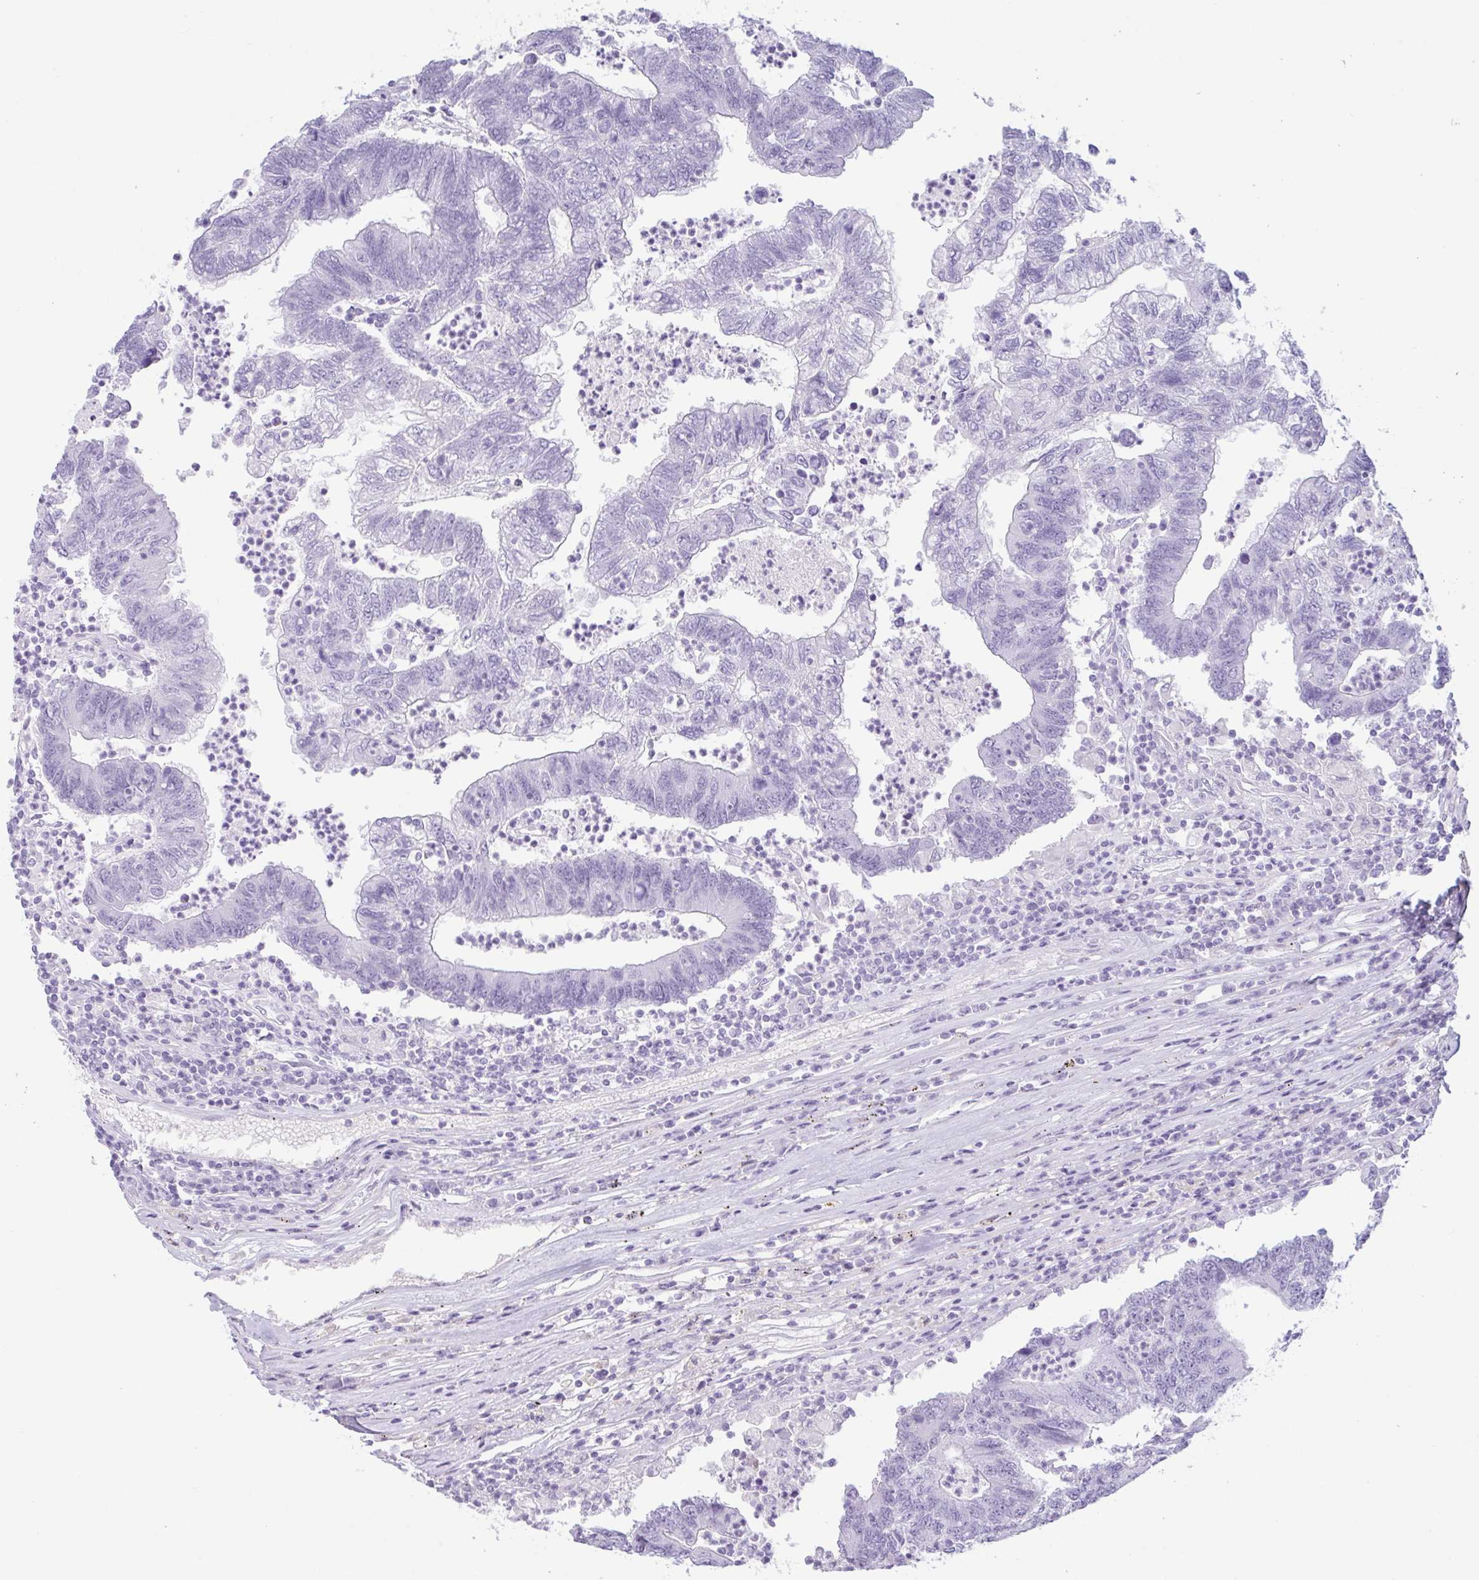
{"staining": {"intensity": "negative", "quantity": "none", "location": "none"}, "tissue": "colorectal cancer", "cell_type": "Tumor cells", "image_type": "cancer", "snomed": [{"axis": "morphology", "description": "Adenocarcinoma, NOS"}, {"axis": "topography", "description": "Colon"}], "caption": "DAB immunohistochemical staining of human colorectal adenocarcinoma reveals no significant positivity in tumor cells.", "gene": "CTSE", "patient": {"sex": "female", "age": 48}}